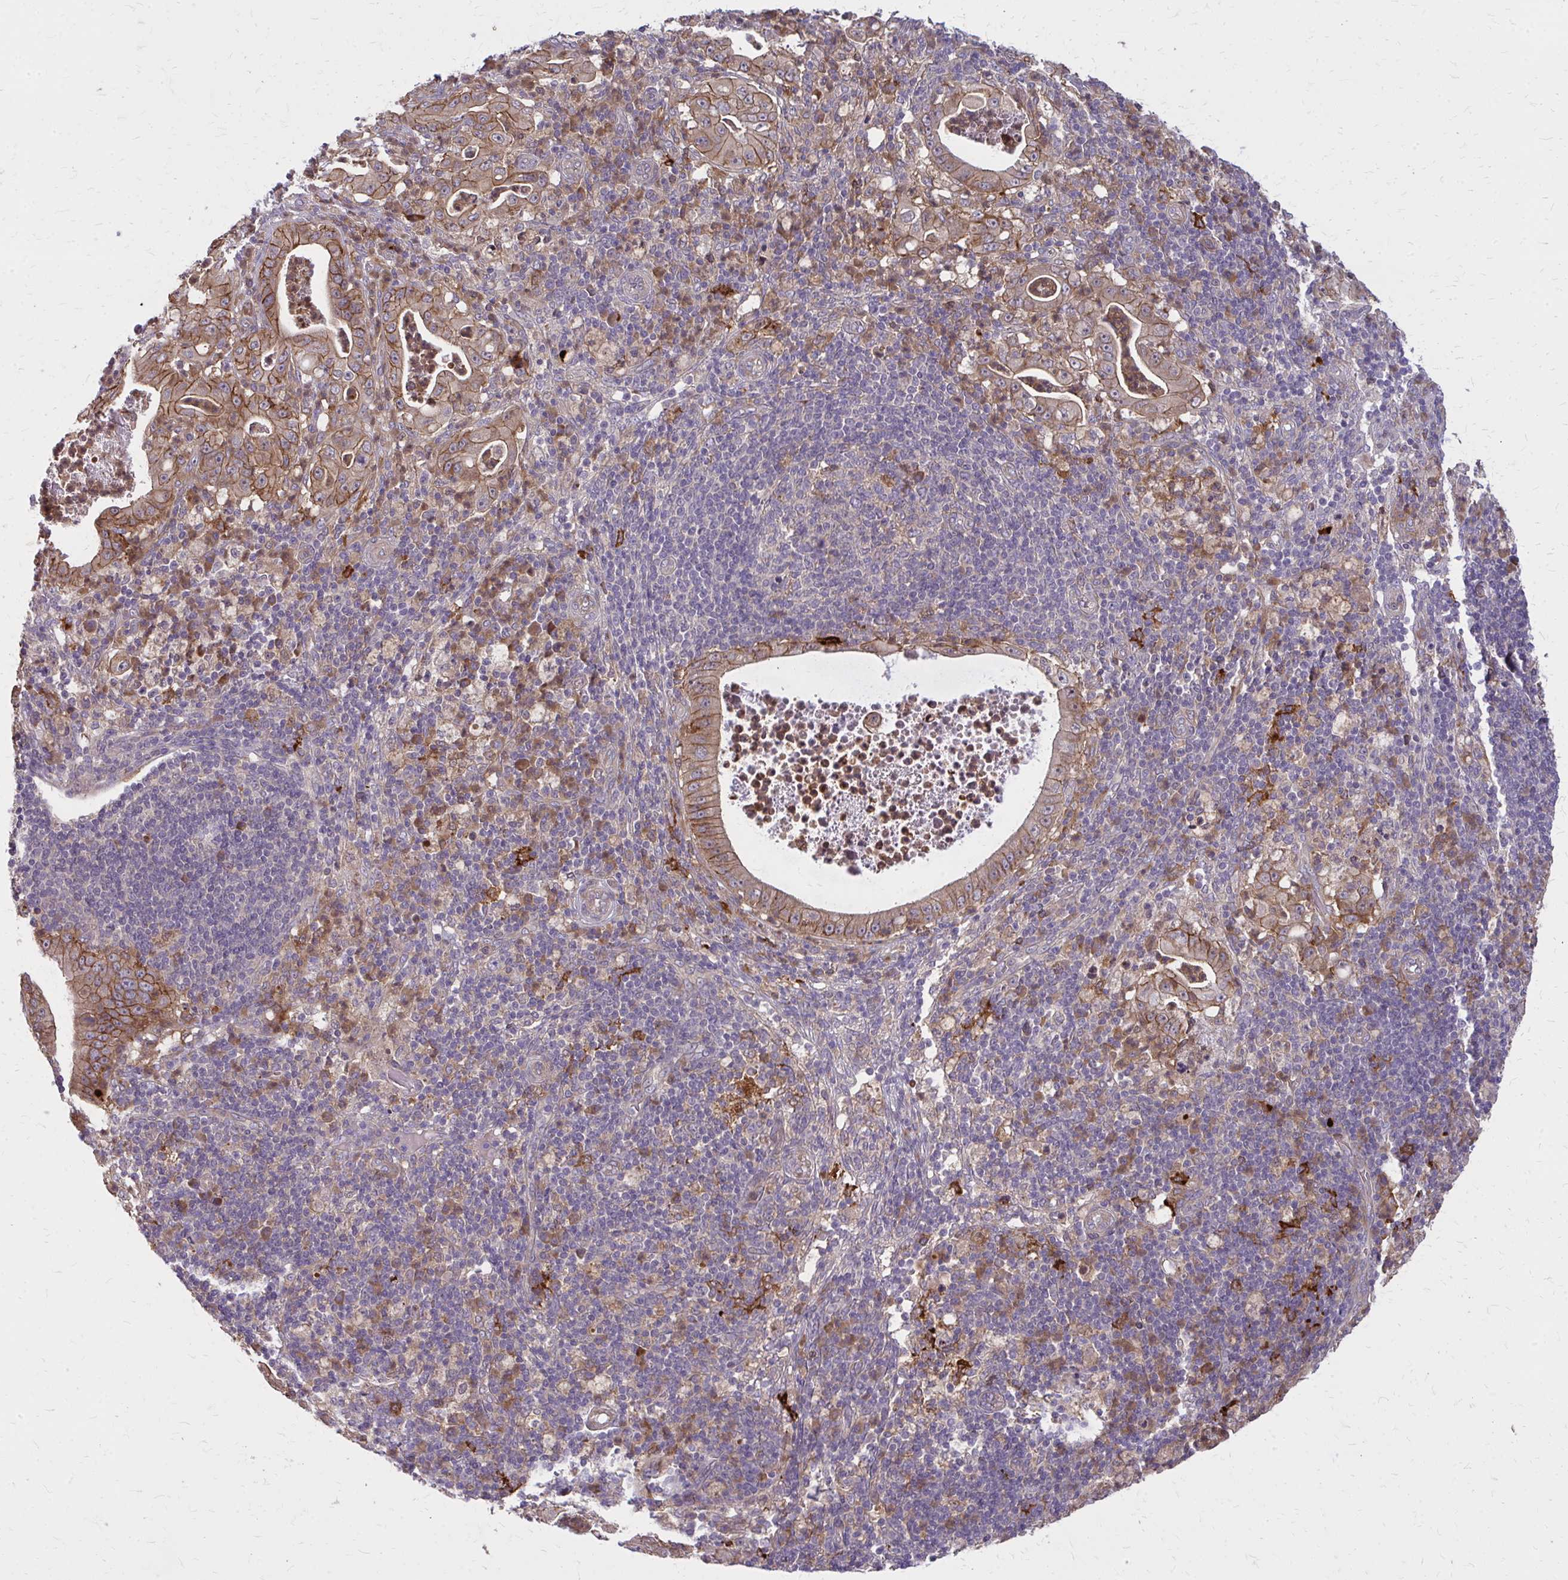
{"staining": {"intensity": "moderate", "quantity": ">75%", "location": "cytoplasmic/membranous"}, "tissue": "pancreatic cancer", "cell_type": "Tumor cells", "image_type": "cancer", "snomed": [{"axis": "morphology", "description": "Adenocarcinoma, NOS"}, {"axis": "topography", "description": "Pancreas"}], "caption": "An IHC histopathology image of neoplastic tissue is shown. Protein staining in brown labels moderate cytoplasmic/membranous positivity in pancreatic adenocarcinoma within tumor cells.", "gene": "OXNAD1", "patient": {"sex": "male", "age": 71}}